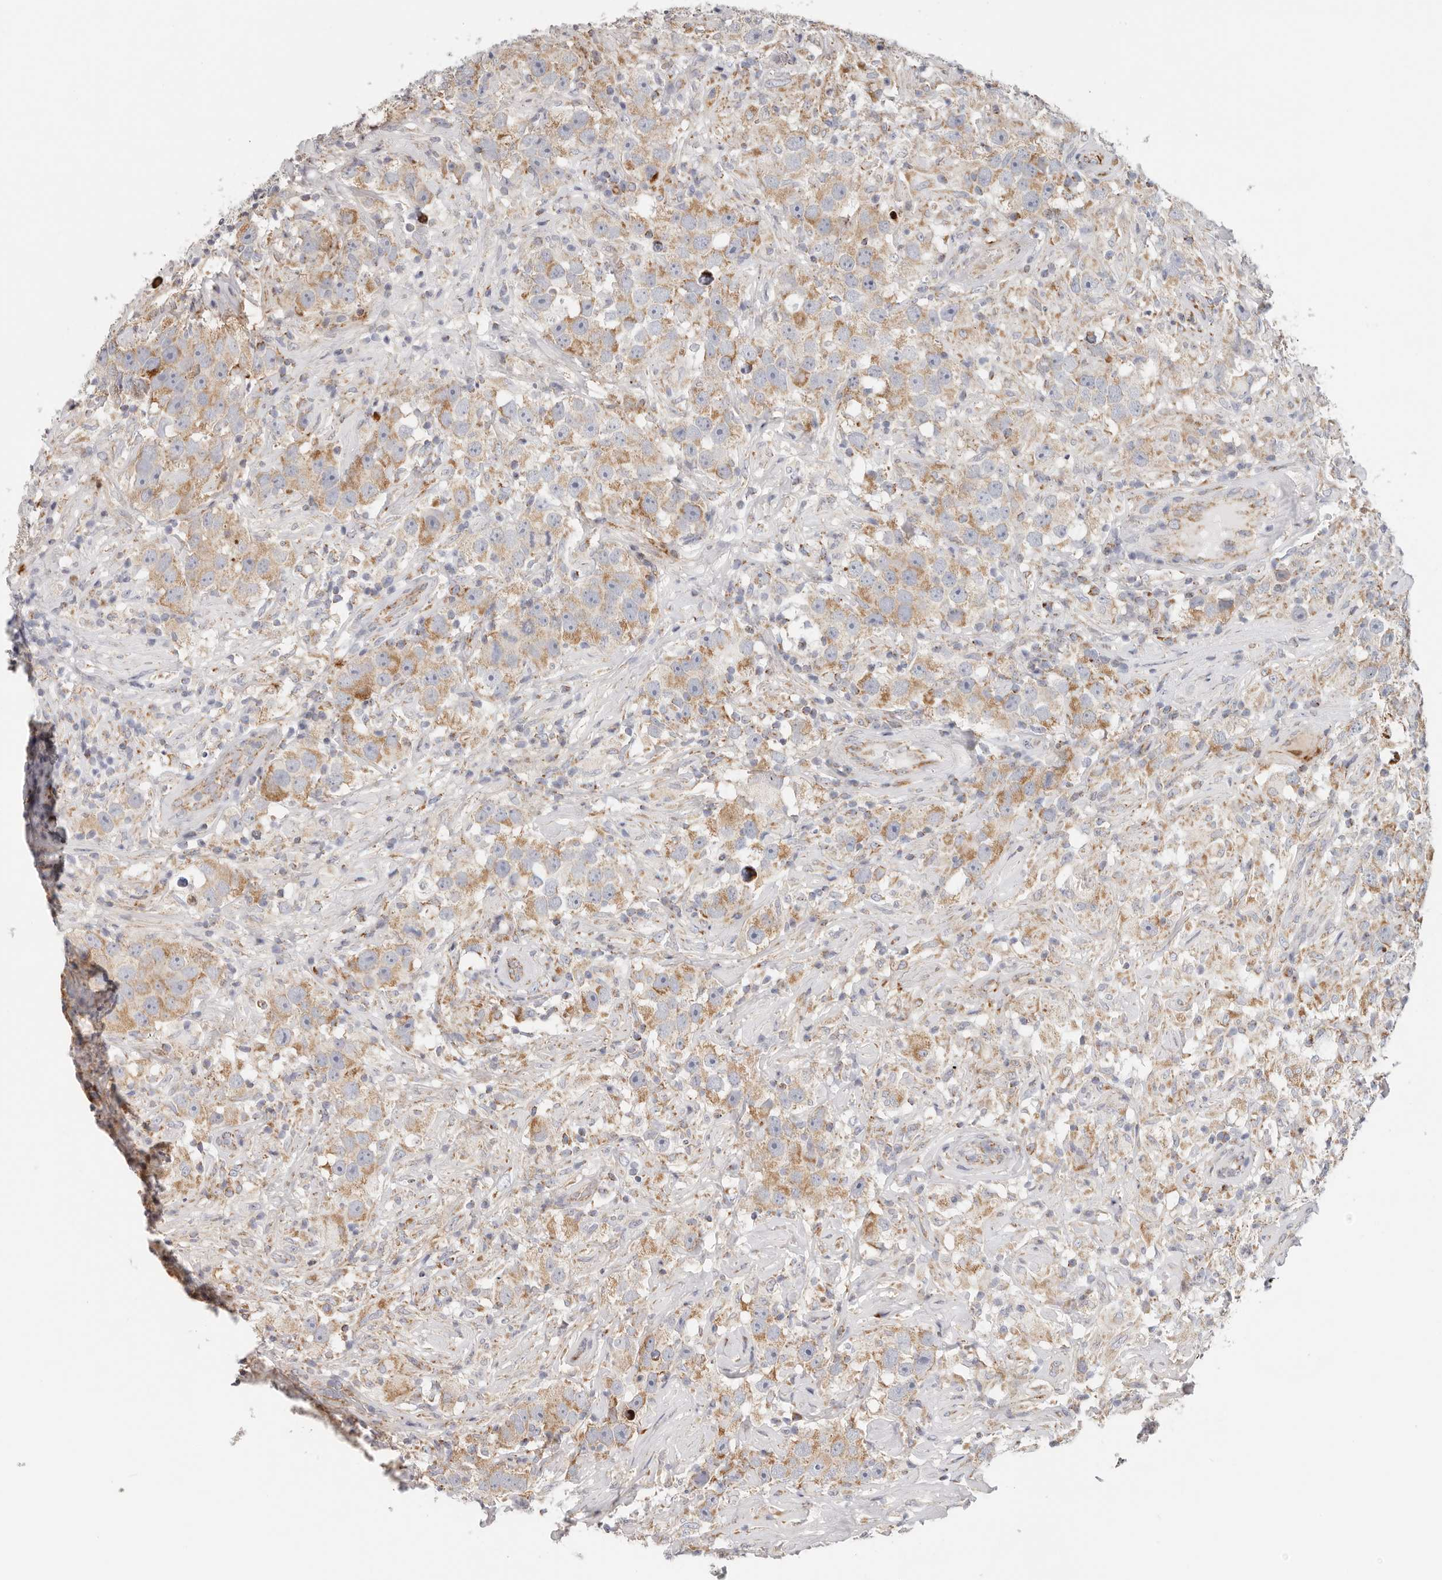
{"staining": {"intensity": "moderate", "quantity": ">75%", "location": "cytoplasmic/membranous"}, "tissue": "testis cancer", "cell_type": "Tumor cells", "image_type": "cancer", "snomed": [{"axis": "morphology", "description": "Seminoma, NOS"}, {"axis": "topography", "description": "Testis"}], "caption": "The histopathology image reveals immunohistochemical staining of testis seminoma. There is moderate cytoplasmic/membranous expression is present in approximately >75% of tumor cells.", "gene": "AFDN", "patient": {"sex": "male", "age": 49}}